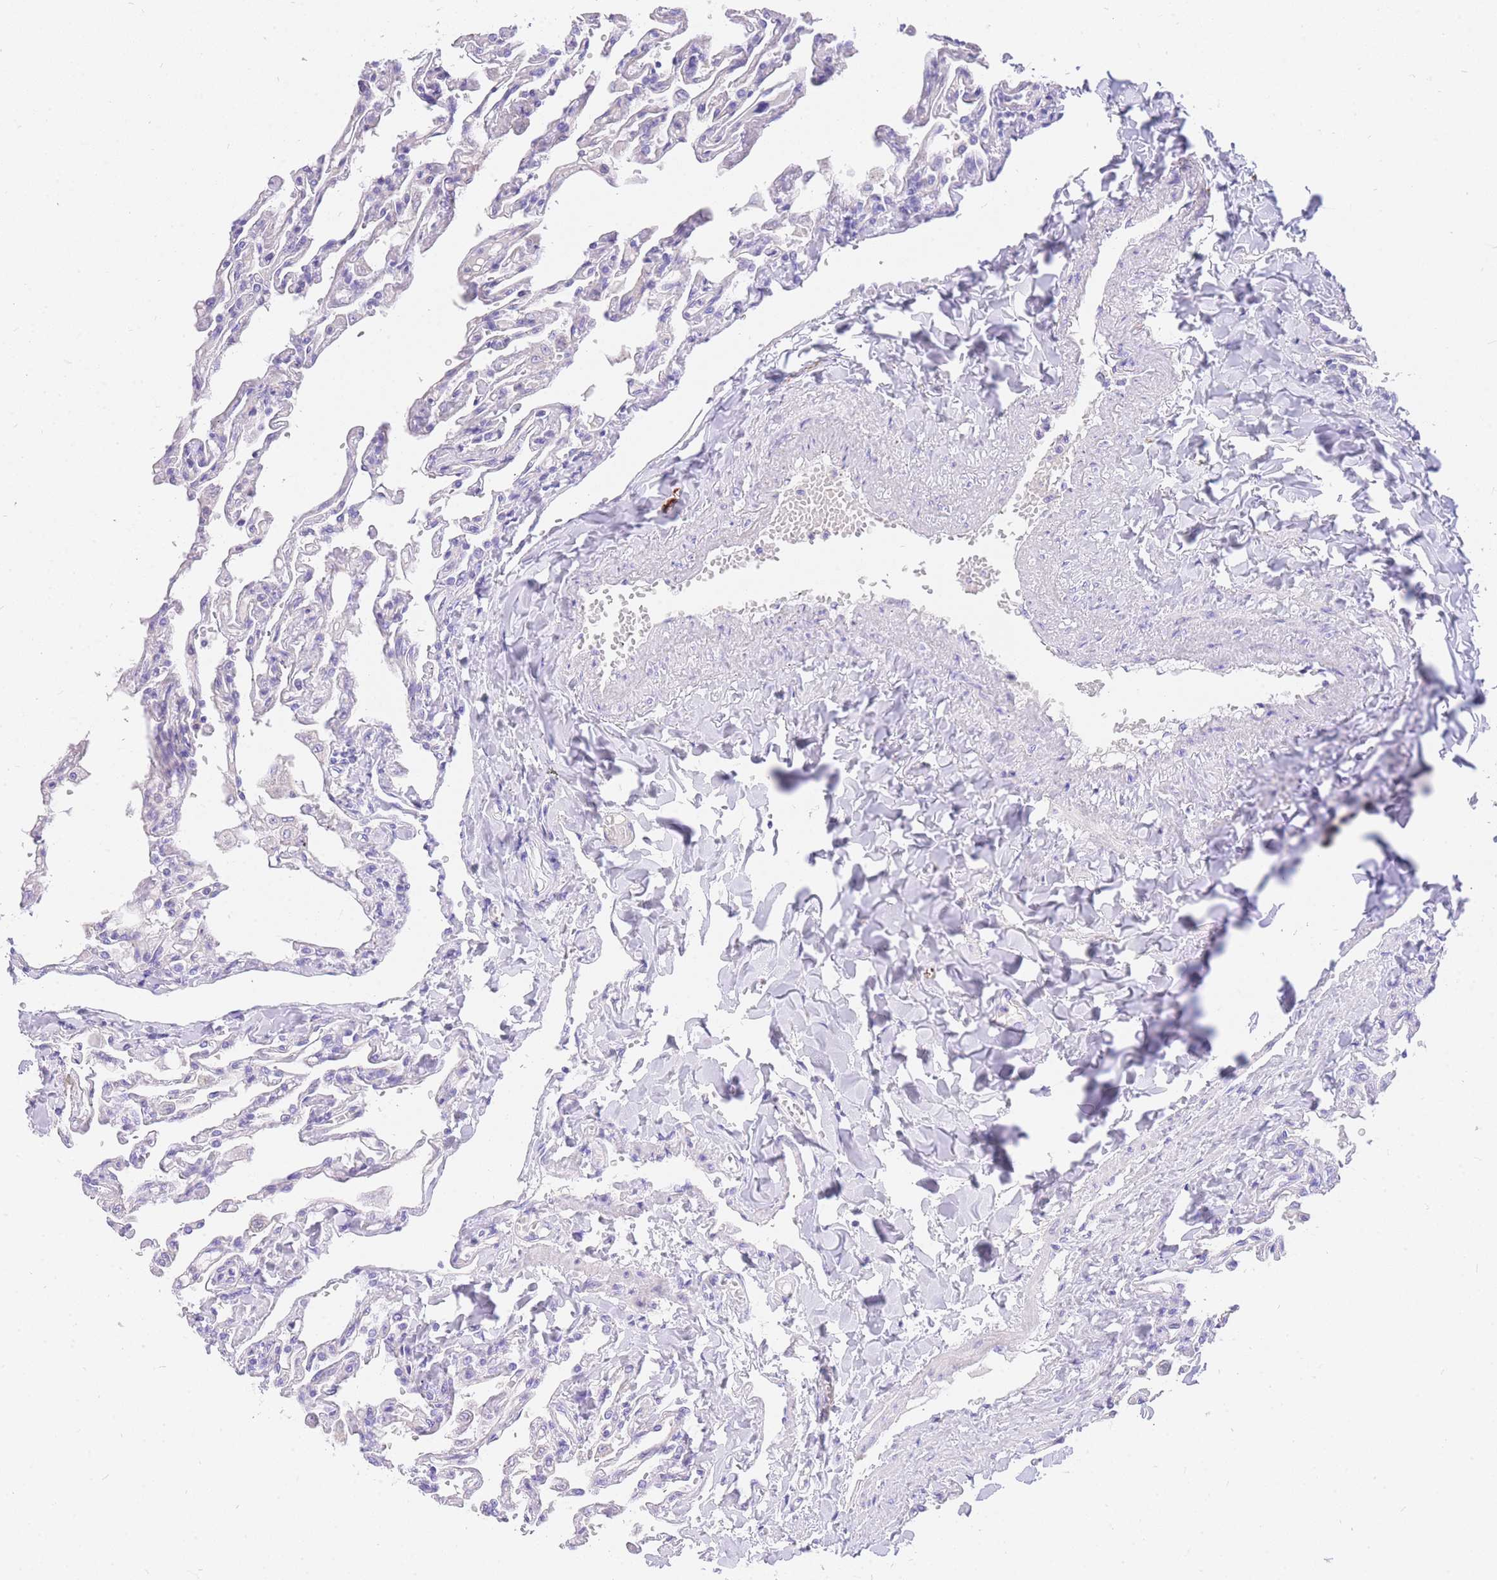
{"staining": {"intensity": "negative", "quantity": "none", "location": "none"}, "tissue": "lung", "cell_type": "Alveolar cells", "image_type": "normal", "snomed": [{"axis": "morphology", "description": "Normal tissue, NOS"}, {"axis": "topography", "description": "Lung"}], "caption": "This is an immunohistochemistry micrograph of unremarkable human lung. There is no staining in alveolar cells.", "gene": "UPK1A", "patient": {"sex": "male", "age": 21}}